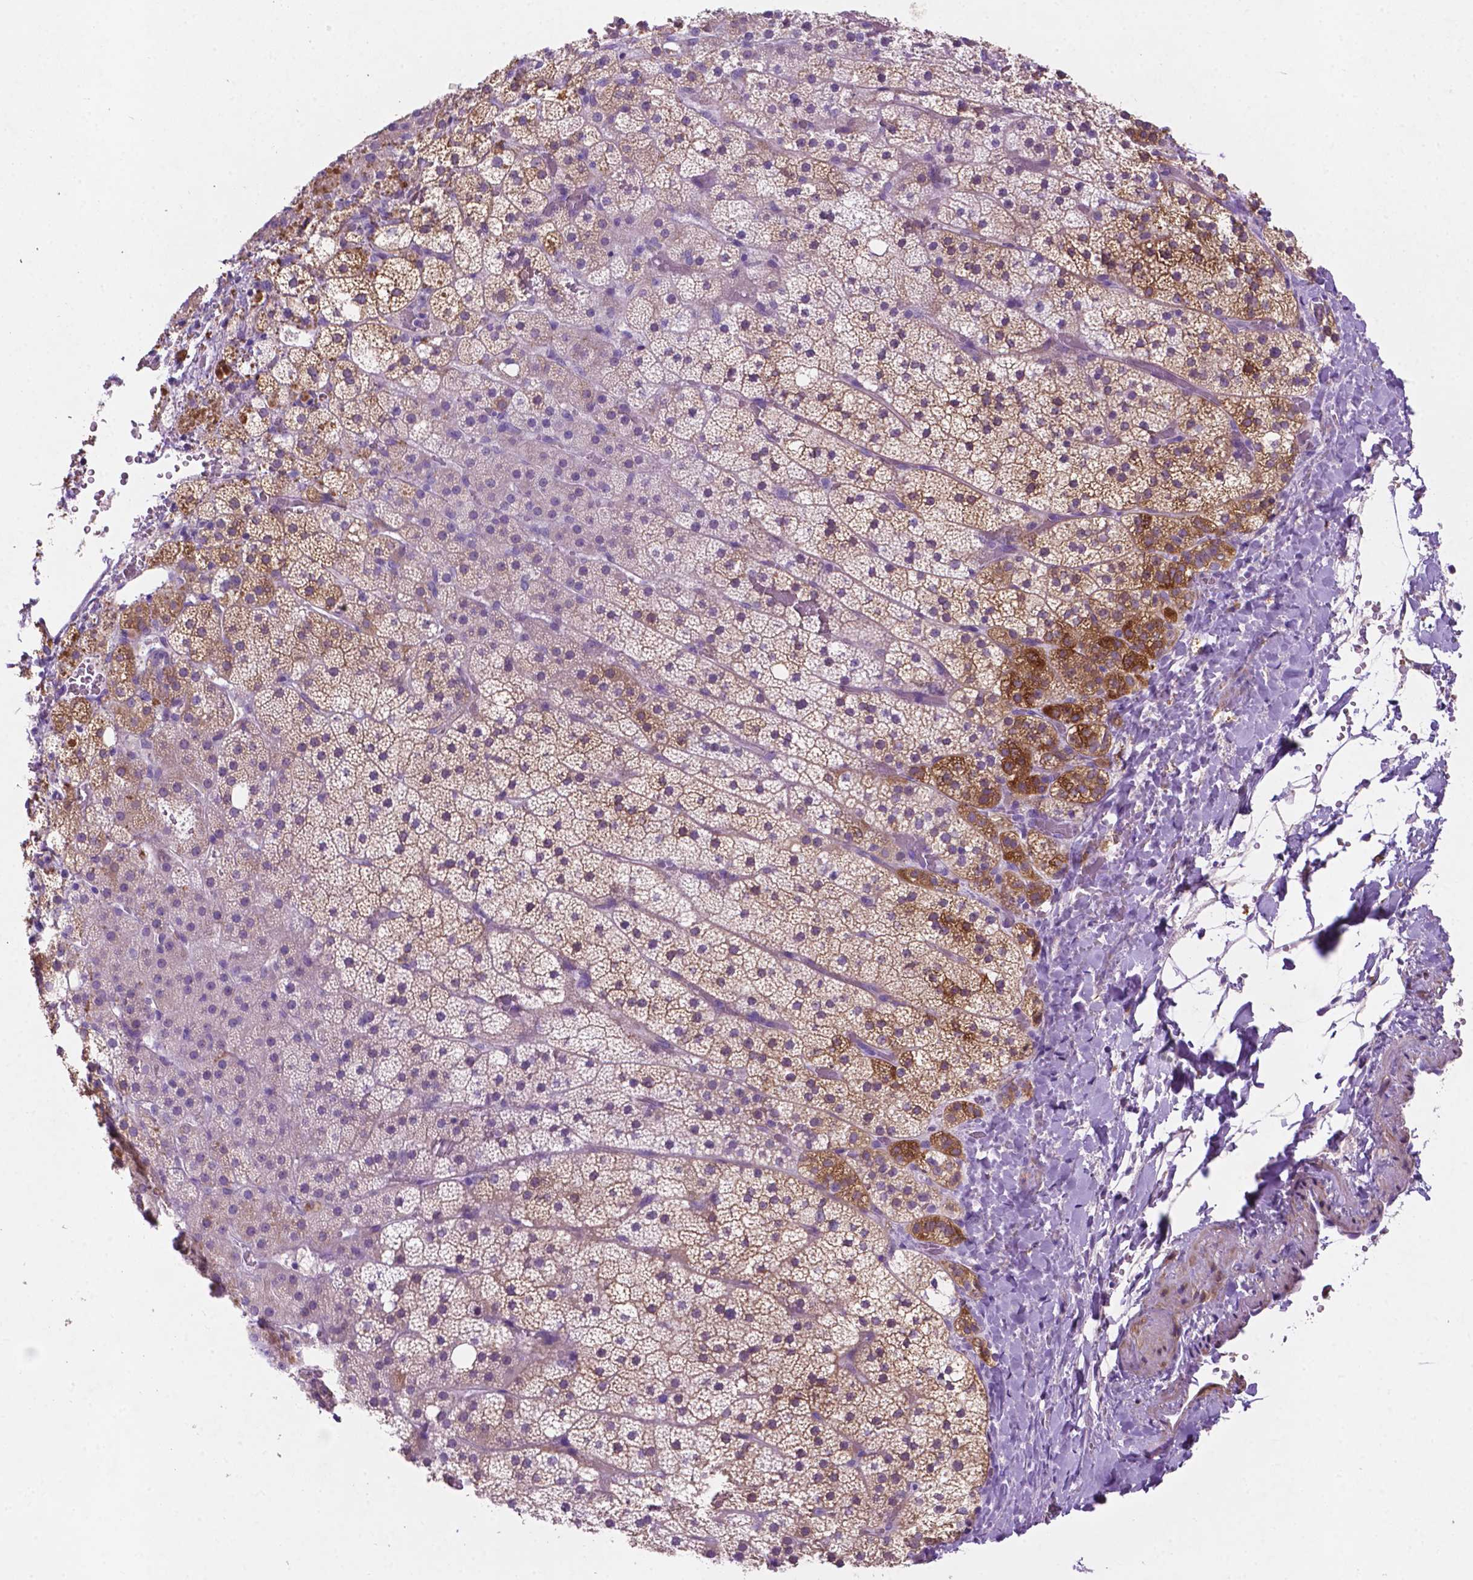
{"staining": {"intensity": "strong", "quantity": "<25%", "location": "cytoplasmic/membranous"}, "tissue": "adrenal gland", "cell_type": "Glandular cells", "image_type": "normal", "snomed": [{"axis": "morphology", "description": "Normal tissue, NOS"}, {"axis": "topography", "description": "Adrenal gland"}], "caption": "Strong cytoplasmic/membranous staining is seen in about <25% of glandular cells in benign adrenal gland.", "gene": "ASPG", "patient": {"sex": "male", "age": 53}}